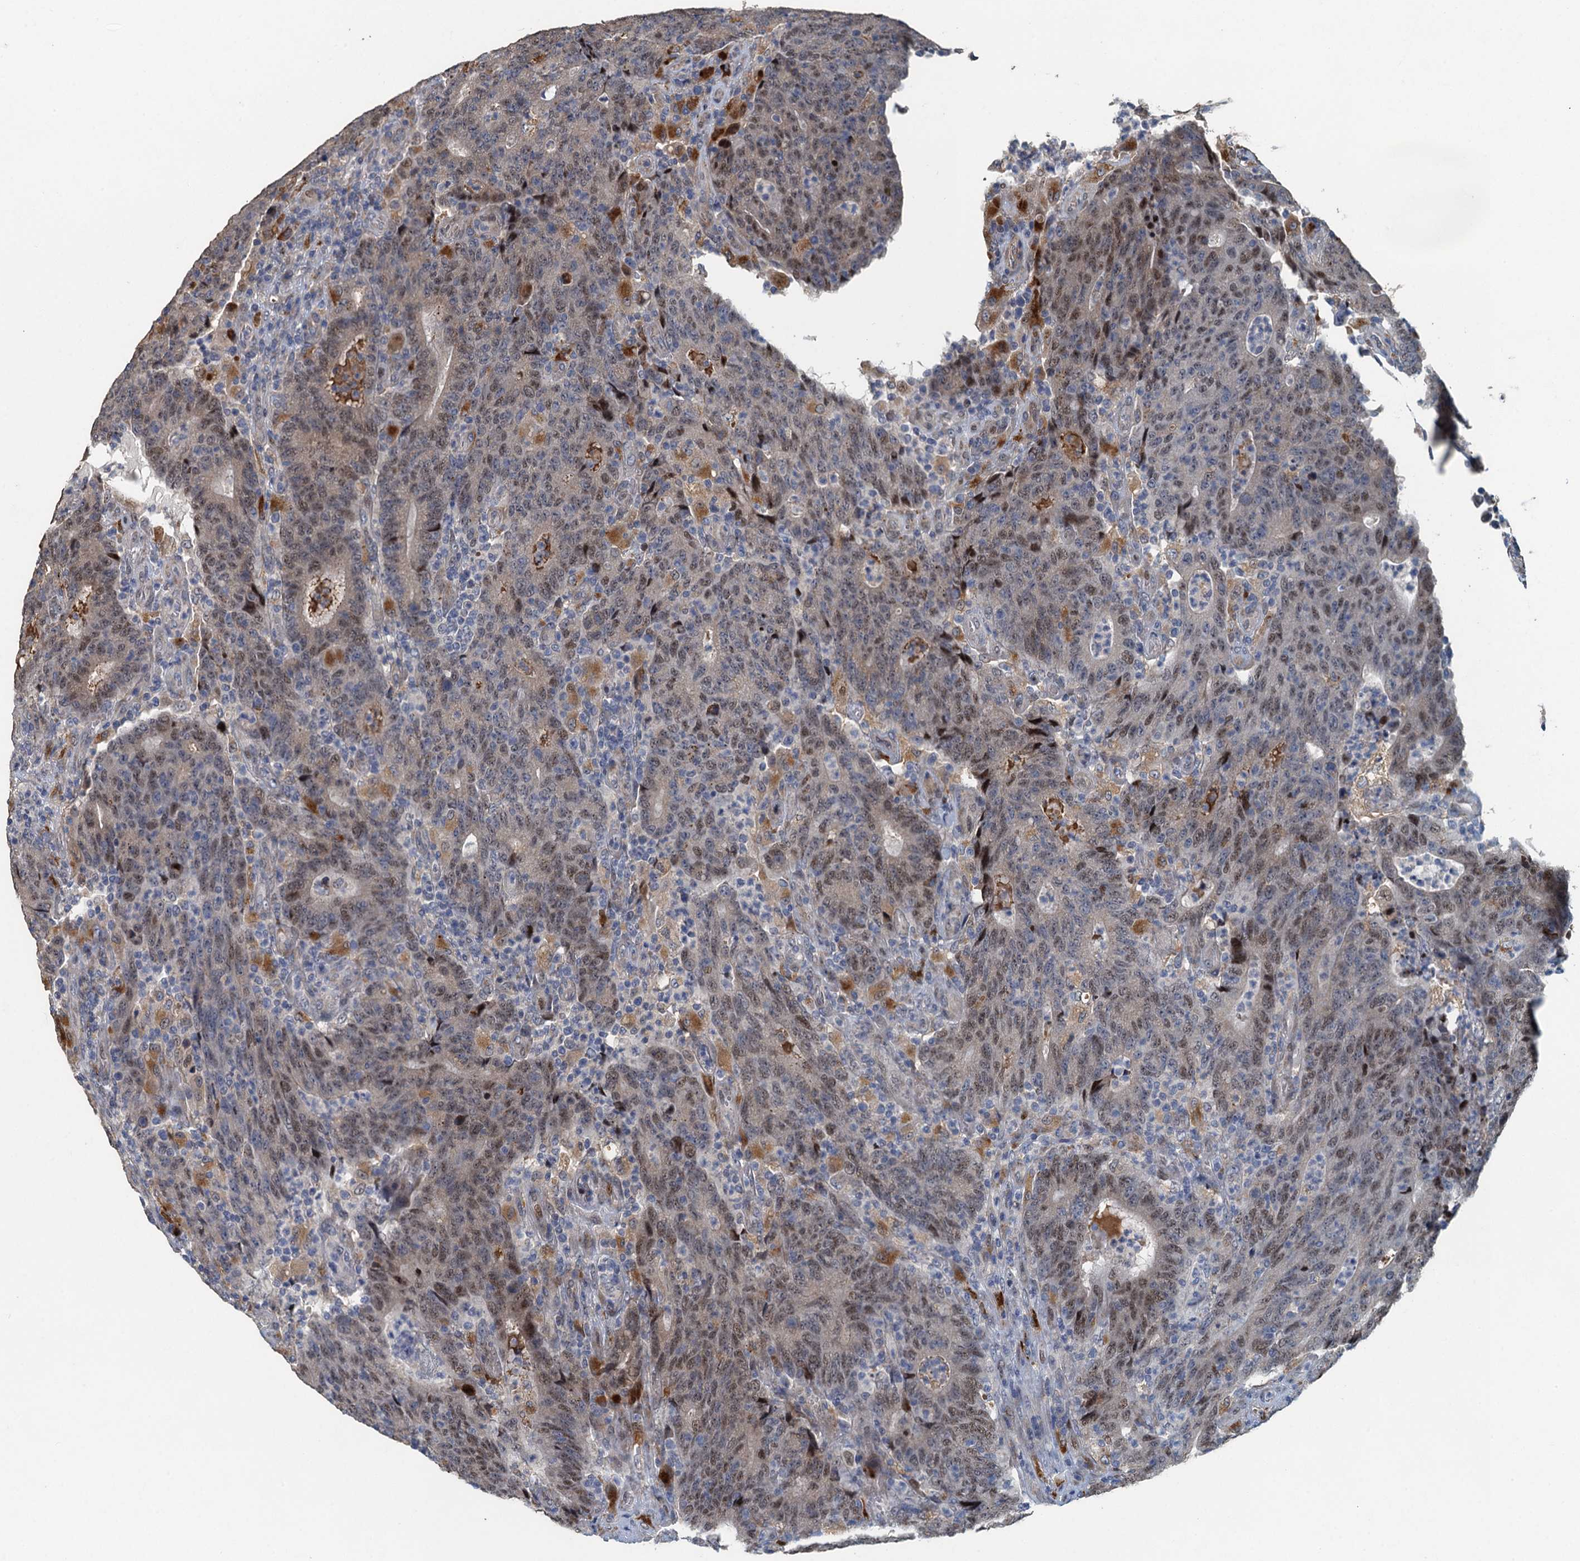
{"staining": {"intensity": "moderate", "quantity": "25%-75%", "location": "nuclear"}, "tissue": "colorectal cancer", "cell_type": "Tumor cells", "image_type": "cancer", "snomed": [{"axis": "morphology", "description": "Adenocarcinoma, NOS"}, {"axis": "topography", "description": "Colon"}], "caption": "Immunohistochemistry (IHC) of colorectal cancer demonstrates medium levels of moderate nuclear expression in about 25%-75% of tumor cells.", "gene": "AGRN", "patient": {"sex": "female", "age": 75}}